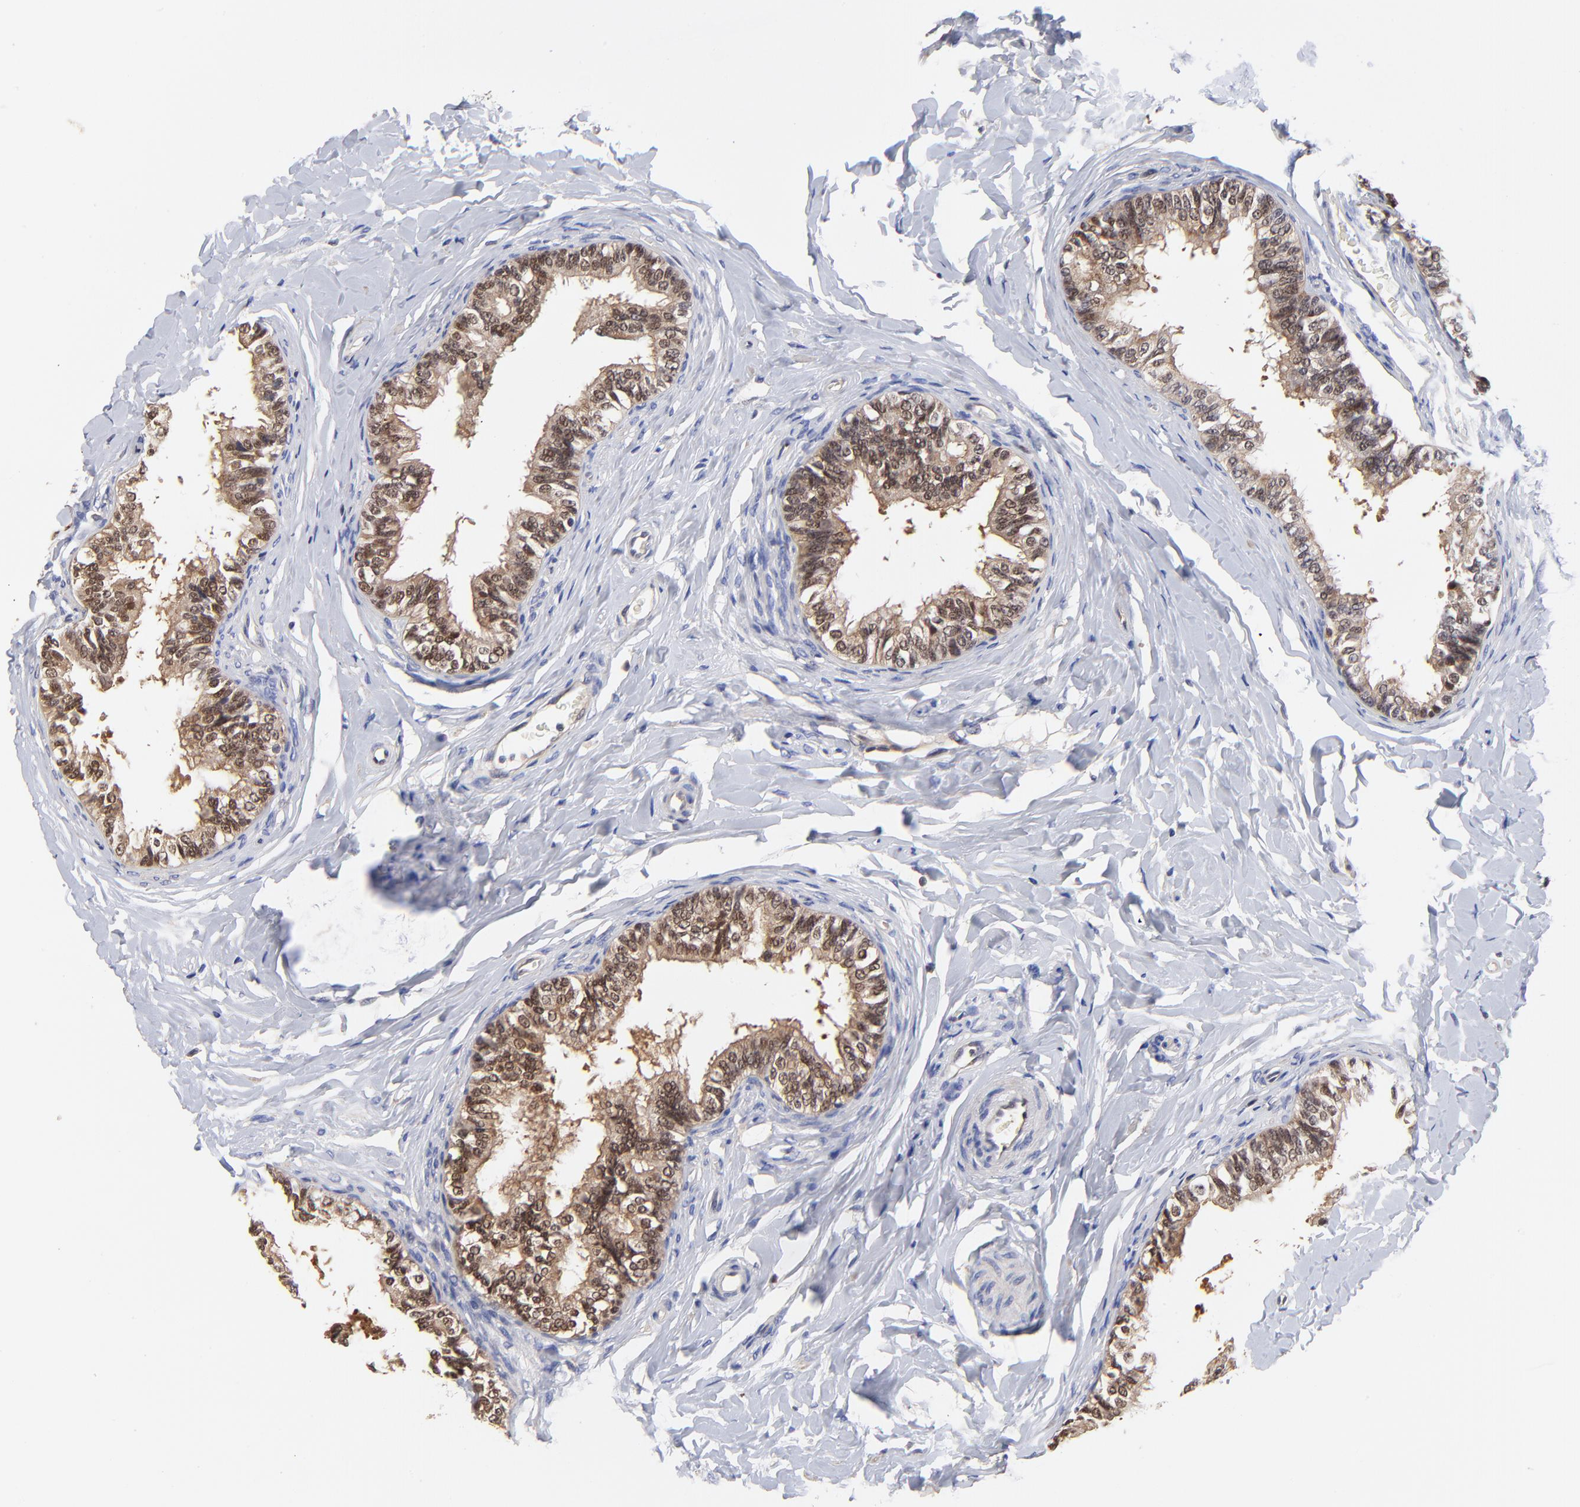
{"staining": {"intensity": "moderate", "quantity": ">75%", "location": "cytoplasmic/membranous,nuclear"}, "tissue": "epididymis", "cell_type": "Glandular cells", "image_type": "normal", "snomed": [{"axis": "morphology", "description": "Normal tissue, NOS"}, {"axis": "topography", "description": "Epididymis"}], "caption": "Moderate cytoplasmic/membranous,nuclear positivity is present in about >75% of glandular cells in unremarkable epididymis. Using DAB (3,3'-diaminobenzidine) (brown) and hematoxylin (blue) stains, captured at high magnification using brightfield microscopy.", "gene": "DCTPP1", "patient": {"sex": "male", "age": 26}}